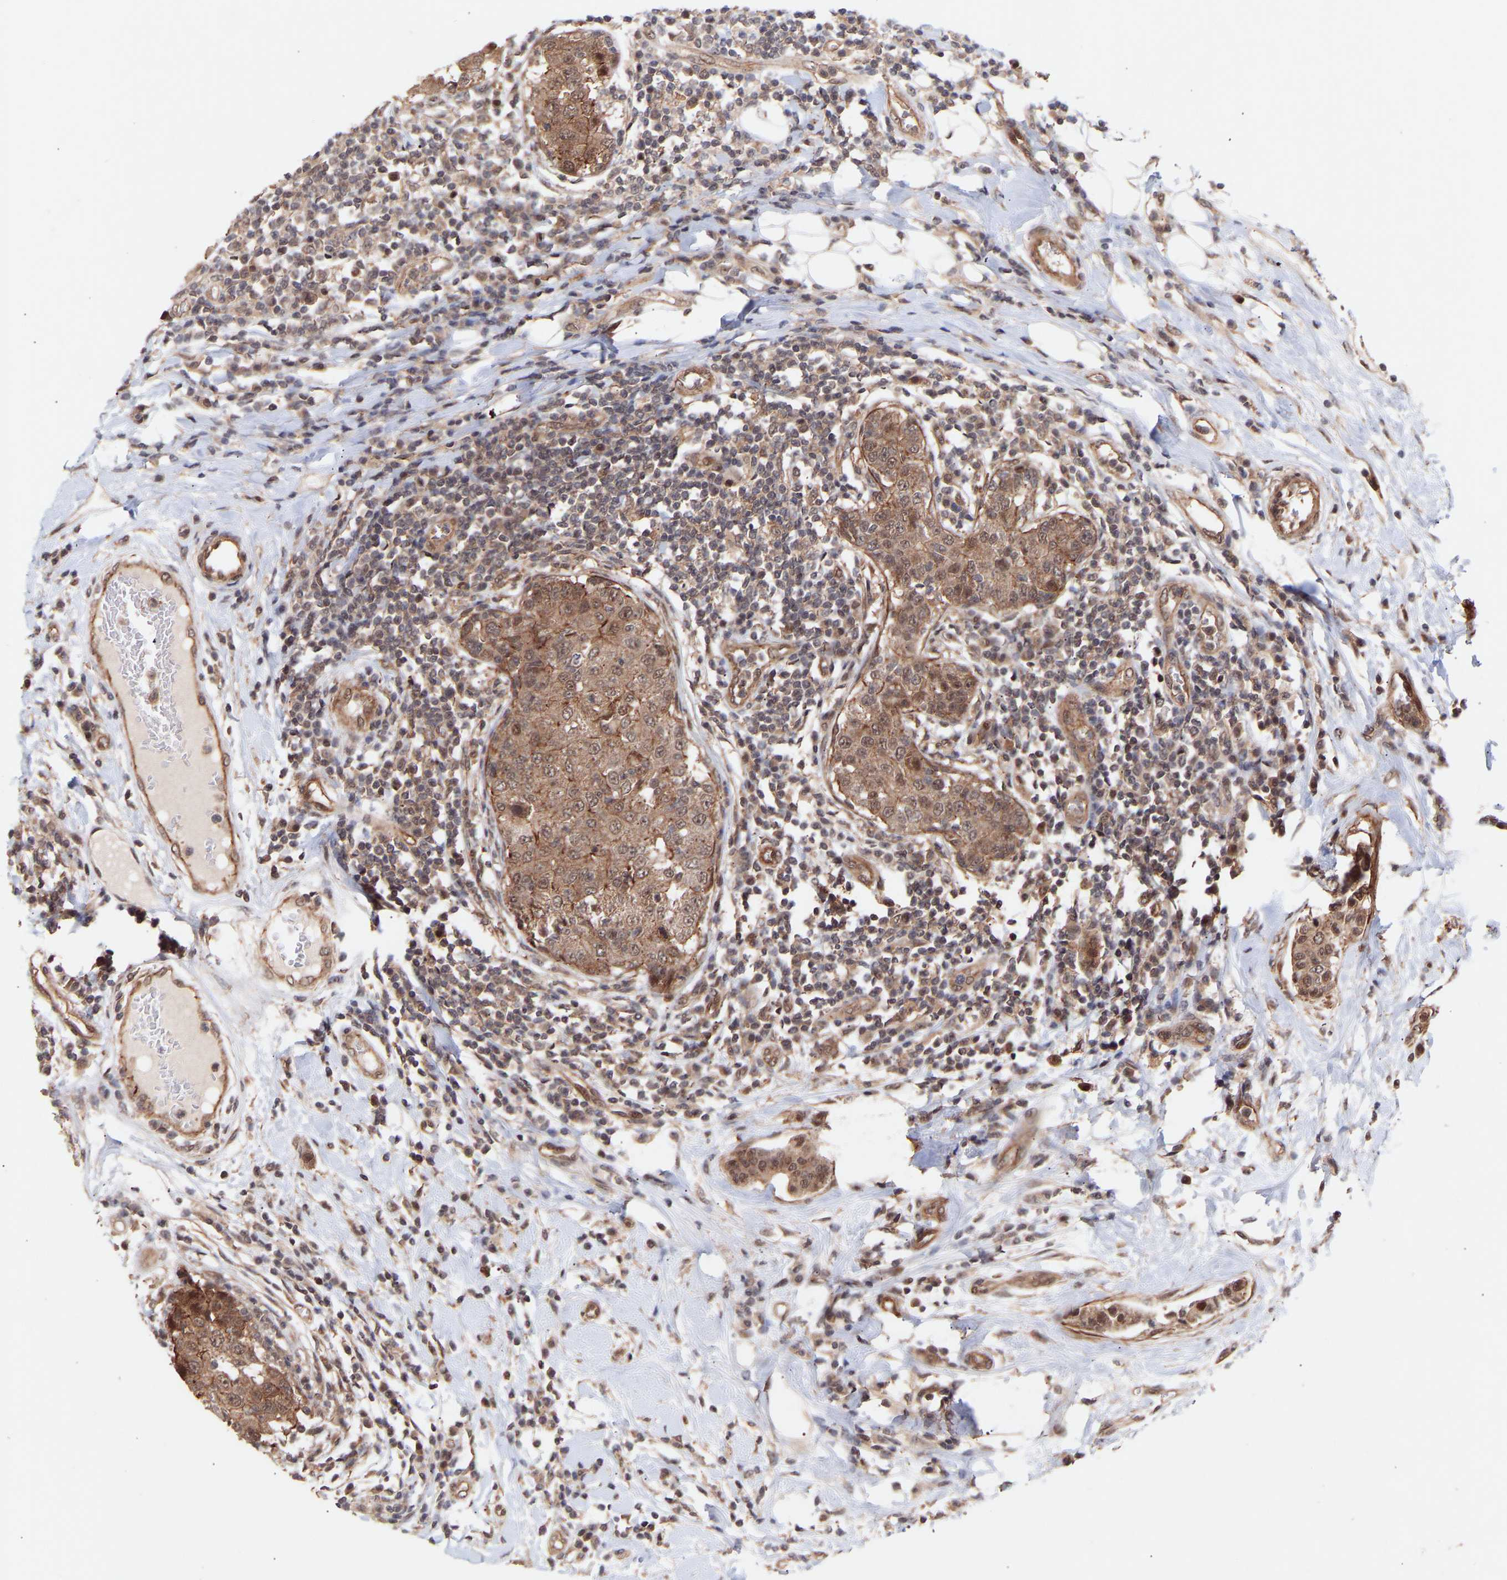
{"staining": {"intensity": "moderate", "quantity": ">75%", "location": "cytoplasmic/membranous,nuclear"}, "tissue": "breast cancer", "cell_type": "Tumor cells", "image_type": "cancer", "snomed": [{"axis": "morphology", "description": "Duct carcinoma"}, {"axis": "topography", "description": "Breast"}], "caption": "Breast cancer stained for a protein shows moderate cytoplasmic/membranous and nuclear positivity in tumor cells.", "gene": "PDLIM5", "patient": {"sex": "female", "age": 27}}